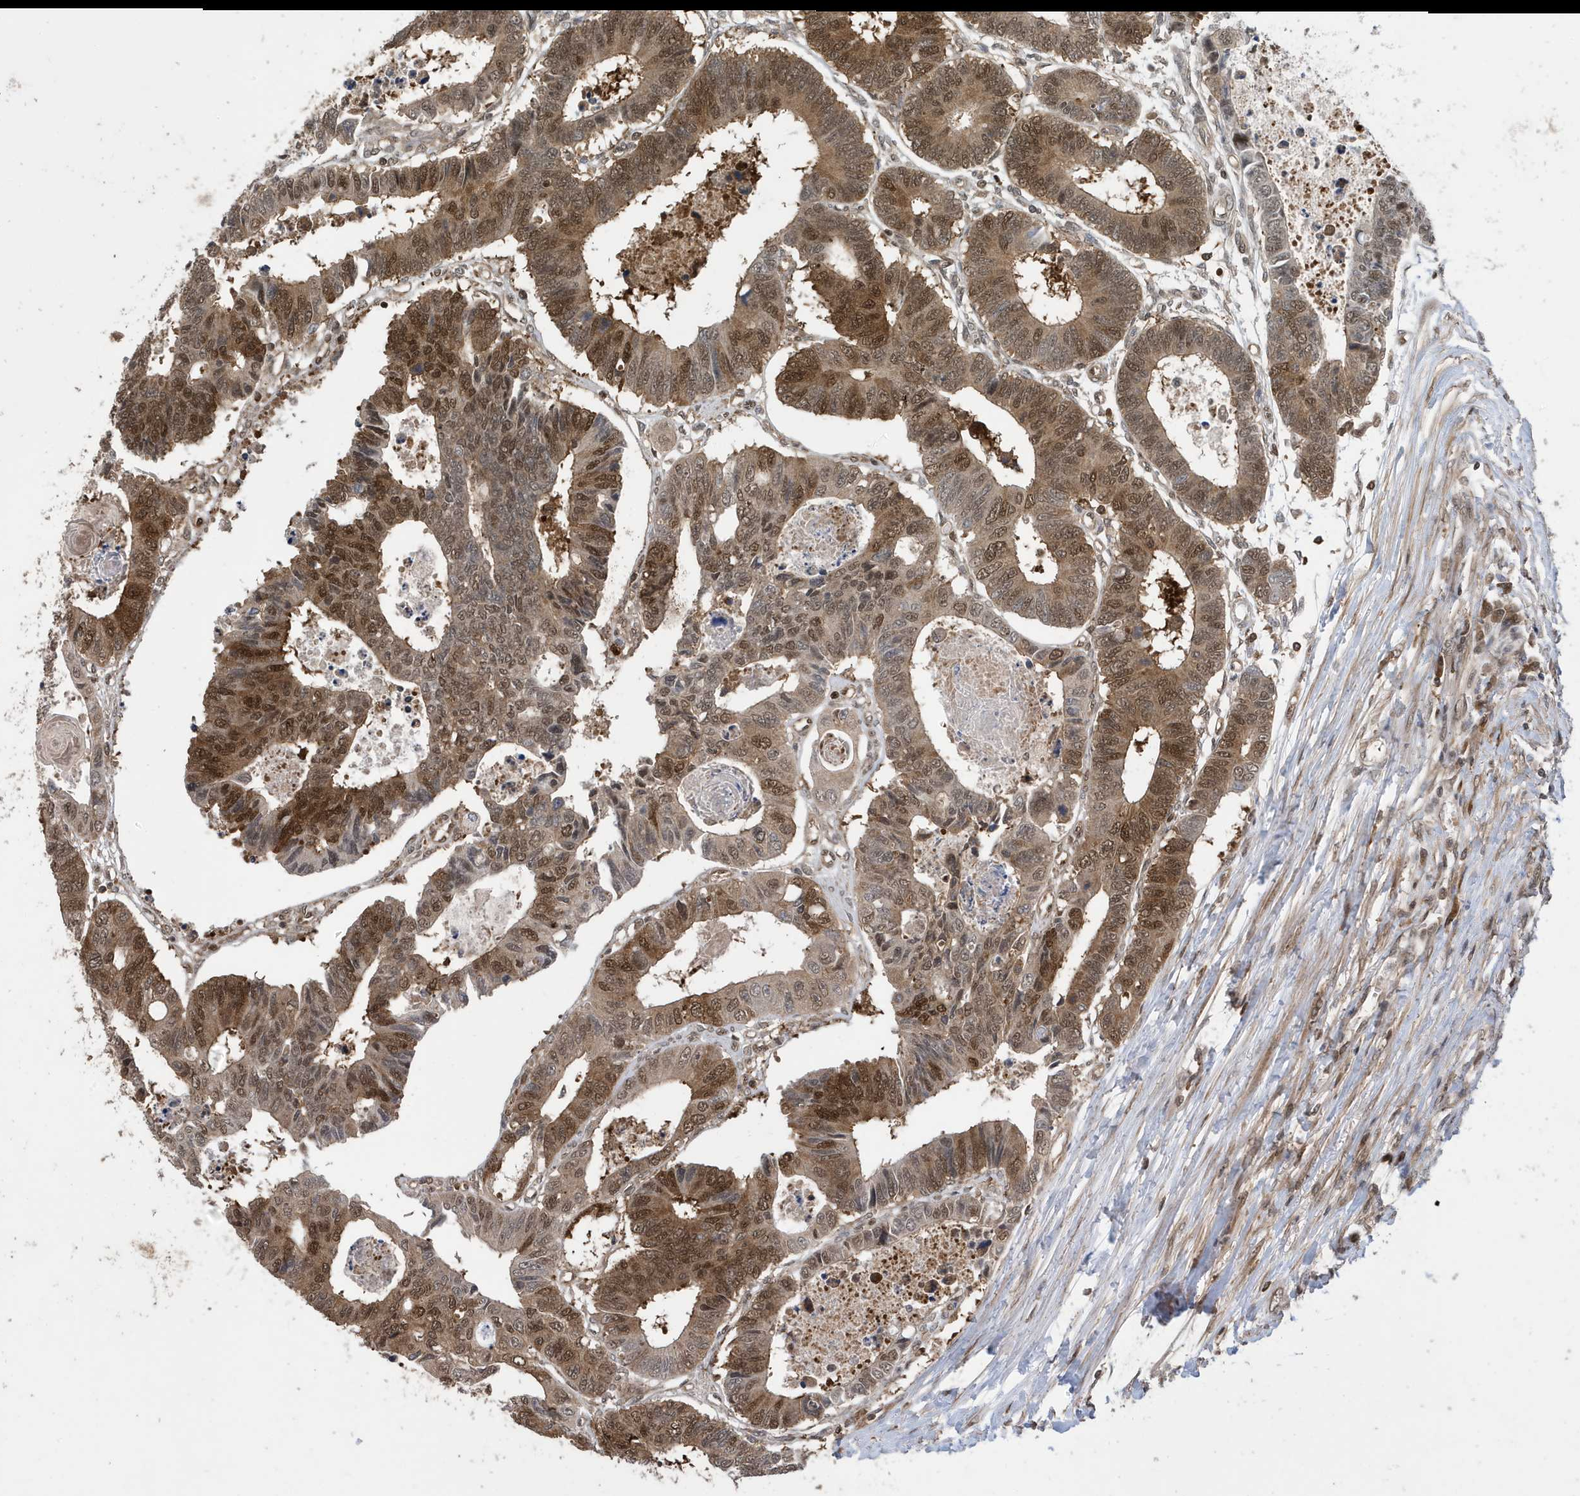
{"staining": {"intensity": "moderate", "quantity": ">75%", "location": "cytoplasmic/membranous,nuclear"}, "tissue": "colorectal cancer", "cell_type": "Tumor cells", "image_type": "cancer", "snomed": [{"axis": "morphology", "description": "Adenocarcinoma, NOS"}, {"axis": "topography", "description": "Rectum"}], "caption": "Adenocarcinoma (colorectal) tissue displays moderate cytoplasmic/membranous and nuclear staining in about >75% of tumor cells, visualized by immunohistochemistry.", "gene": "UBQLN1", "patient": {"sex": "male", "age": 84}}